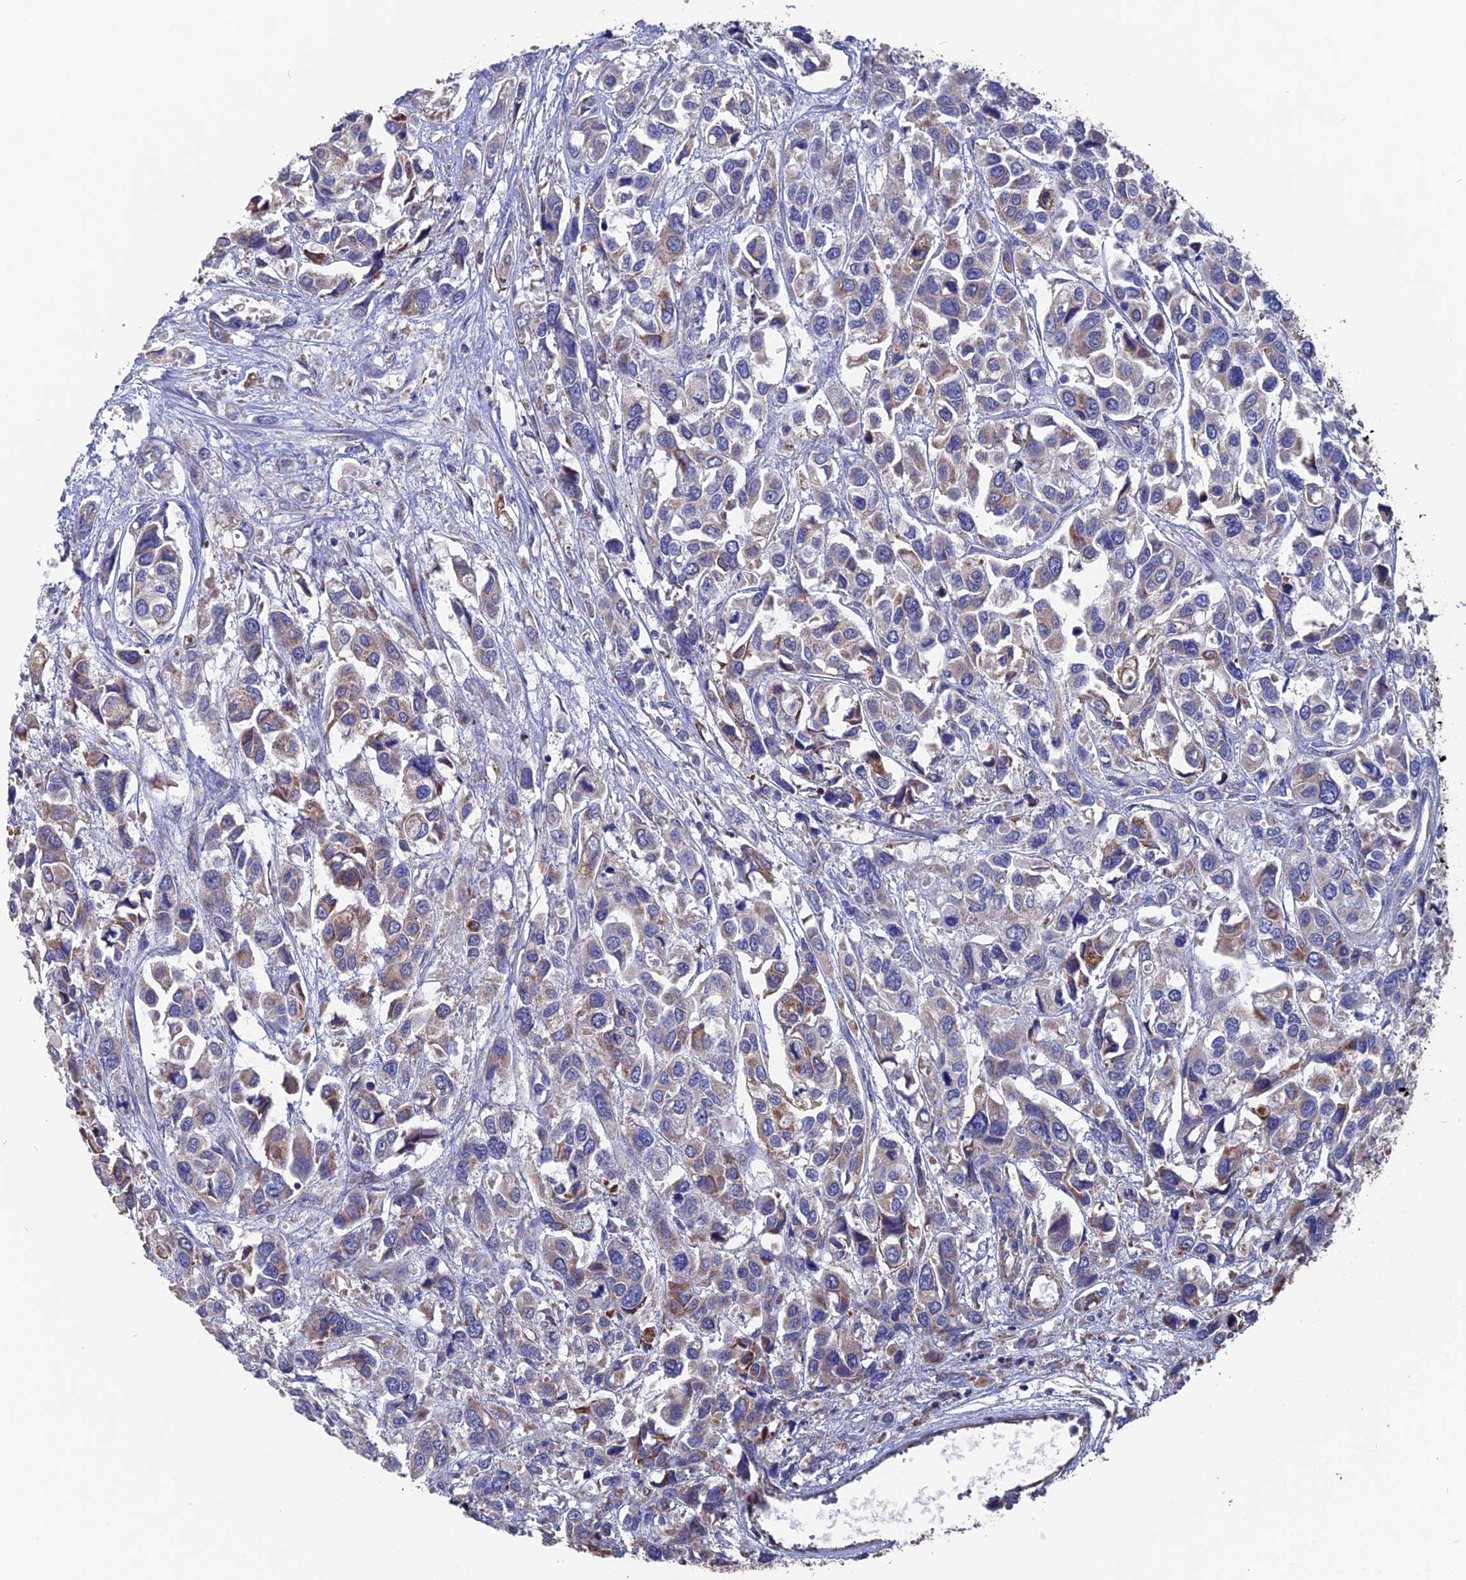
{"staining": {"intensity": "weak", "quantity": "<25%", "location": "cytoplasmic/membranous"}, "tissue": "urothelial cancer", "cell_type": "Tumor cells", "image_type": "cancer", "snomed": [{"axis": "morphology", "description": "Urothelial carcinoma, High grade"}, {"axis": "topography", "description": "Urinary bladder"}], "caption": "An immunohistochemistry (IHC) image of urothelial carcinoma (high-grade) is shown. There is no staining in tumor cells of urothelial carcinoma (high-grade).", "gene": "TGFA", "patient": {"sex": "male", "age": 67}}